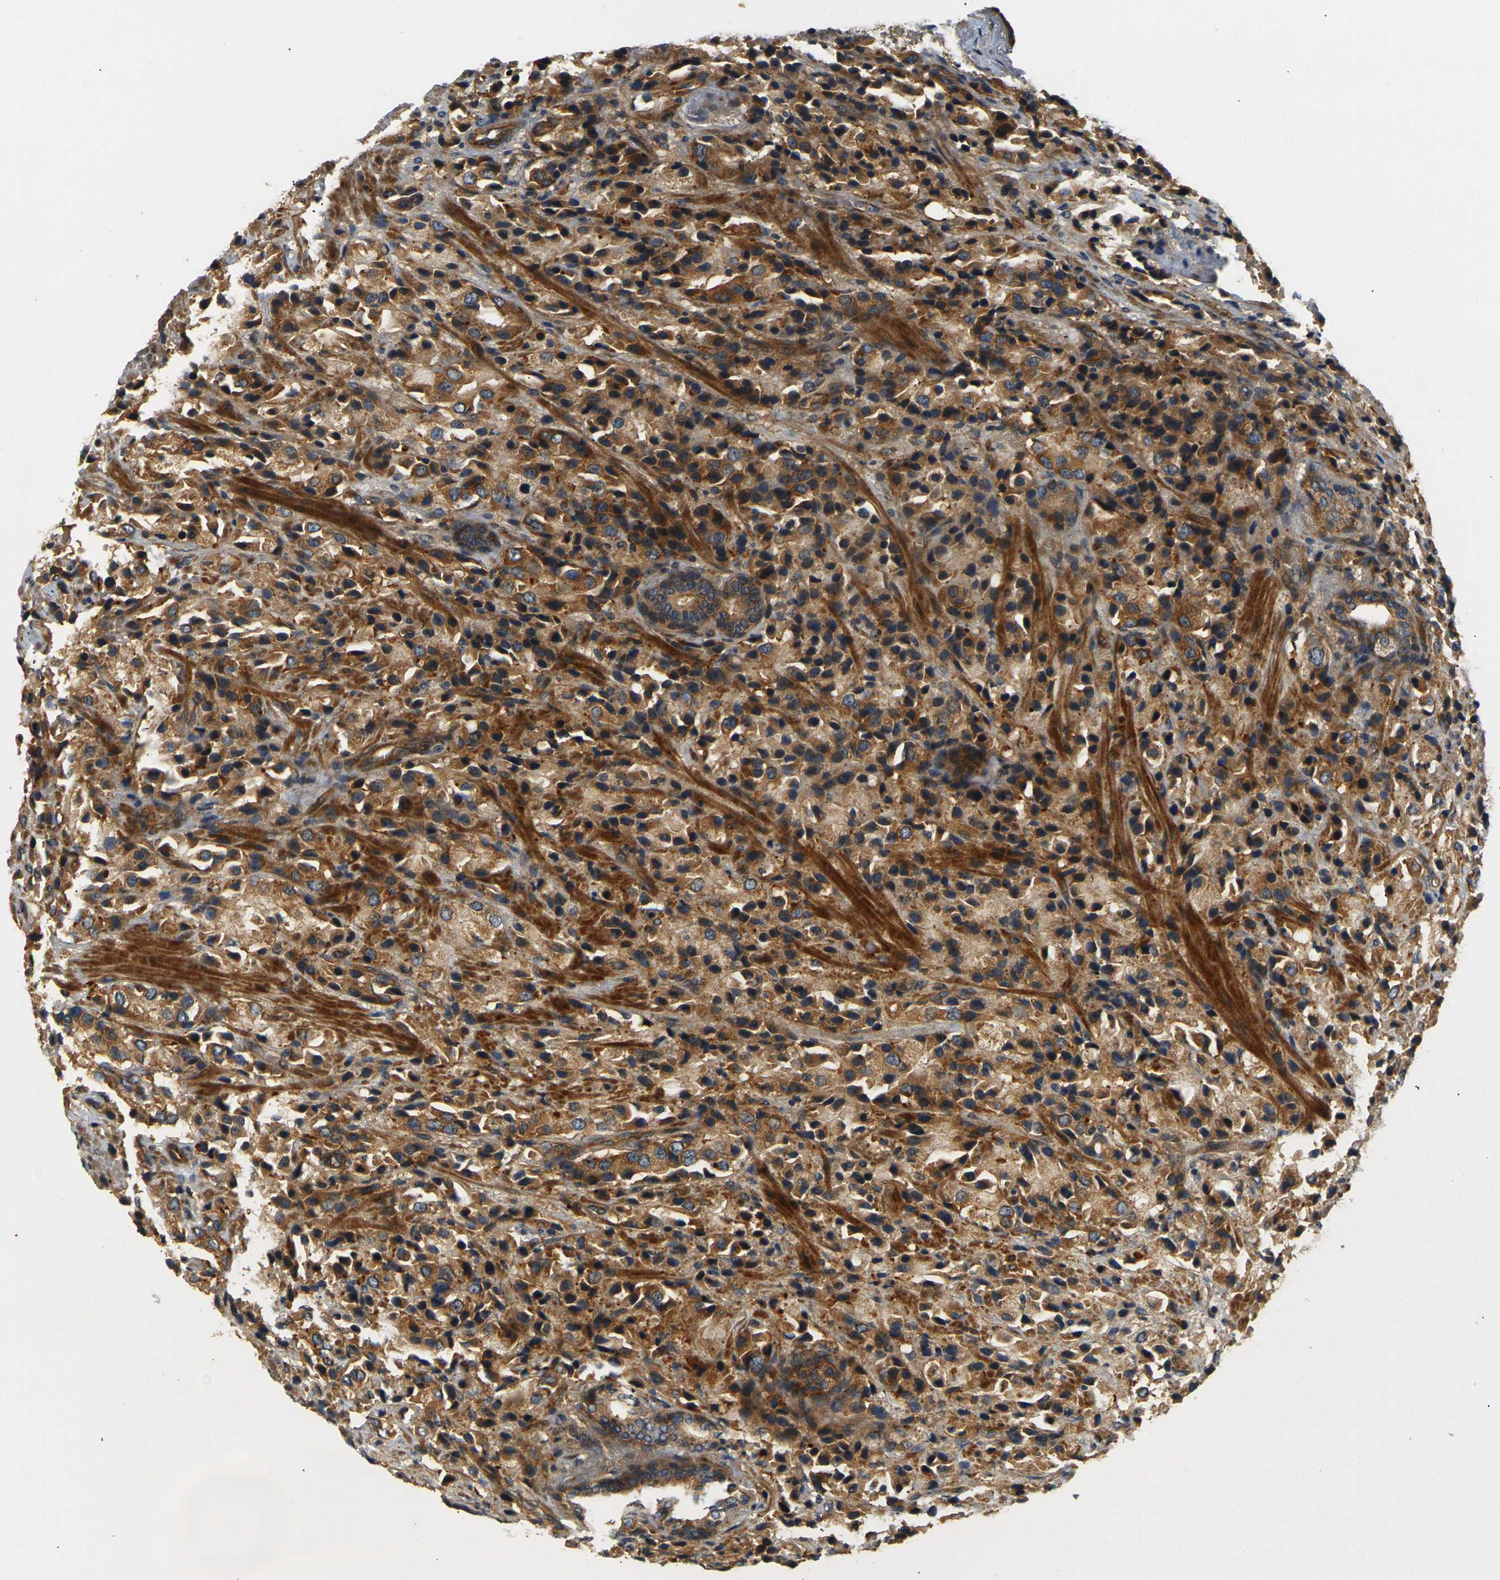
{"staining": {"intensity": "moderate", "quantity": ">75%", "location": "cytoplasmic/membranous"}, "tissue": "prostate cancer", "cell_type": "Tumor cells", "image_type": "cancer", "snomed": [{"axis": "morphology", "description": "Adenocarcinoma, High grade"}, {"axis": "topography", "description": "Prostate"}], "caption": "Adenocarcinoma (high-grade) (prostate) stained with immunohistochemistry (IHC) reveals moderate cytoplasmic/membranous staining in about >75% of tumor cells. The staining was performed using DAB to visualize the protein expression in brown, while the nuclei were stained in blue with hematoxylin (Magnification: 20x).", "gene": "LRCH3", "patient": {"sex": "male", "age": 70}}